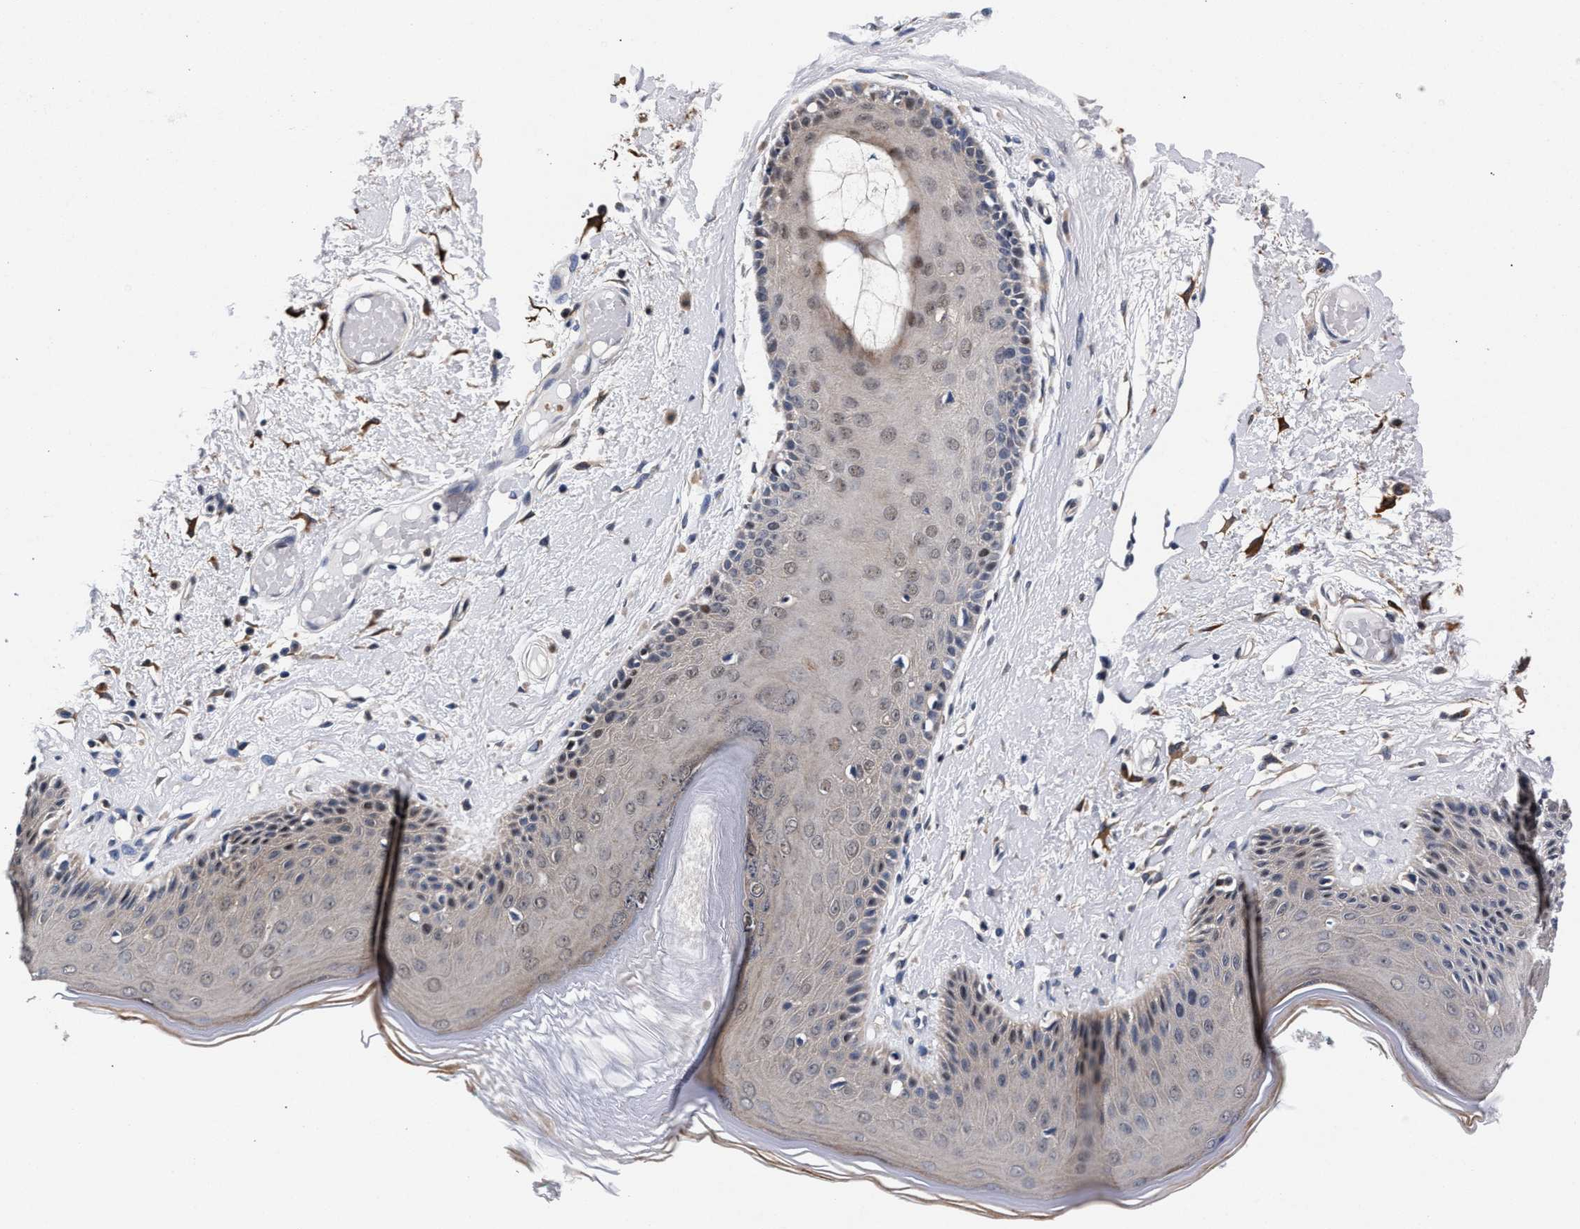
{"staining": {"intensity": "negative", "quantity": "none", "location": "none"}, "tissue": "skin", "cell_type": "Epidermal cells", "image_type": "normal", "snomed": [{"axis": "morphology", "description": "Normal tissue, NOS"}, {"axis": "topography", "description": "Vulva"}], "caption": "The immunohistochemistry photomicrograph has no significant staining in epidermal cells of skin.", "gene": "ZNF462", "patient": {"sex": "female", "age": 73}}